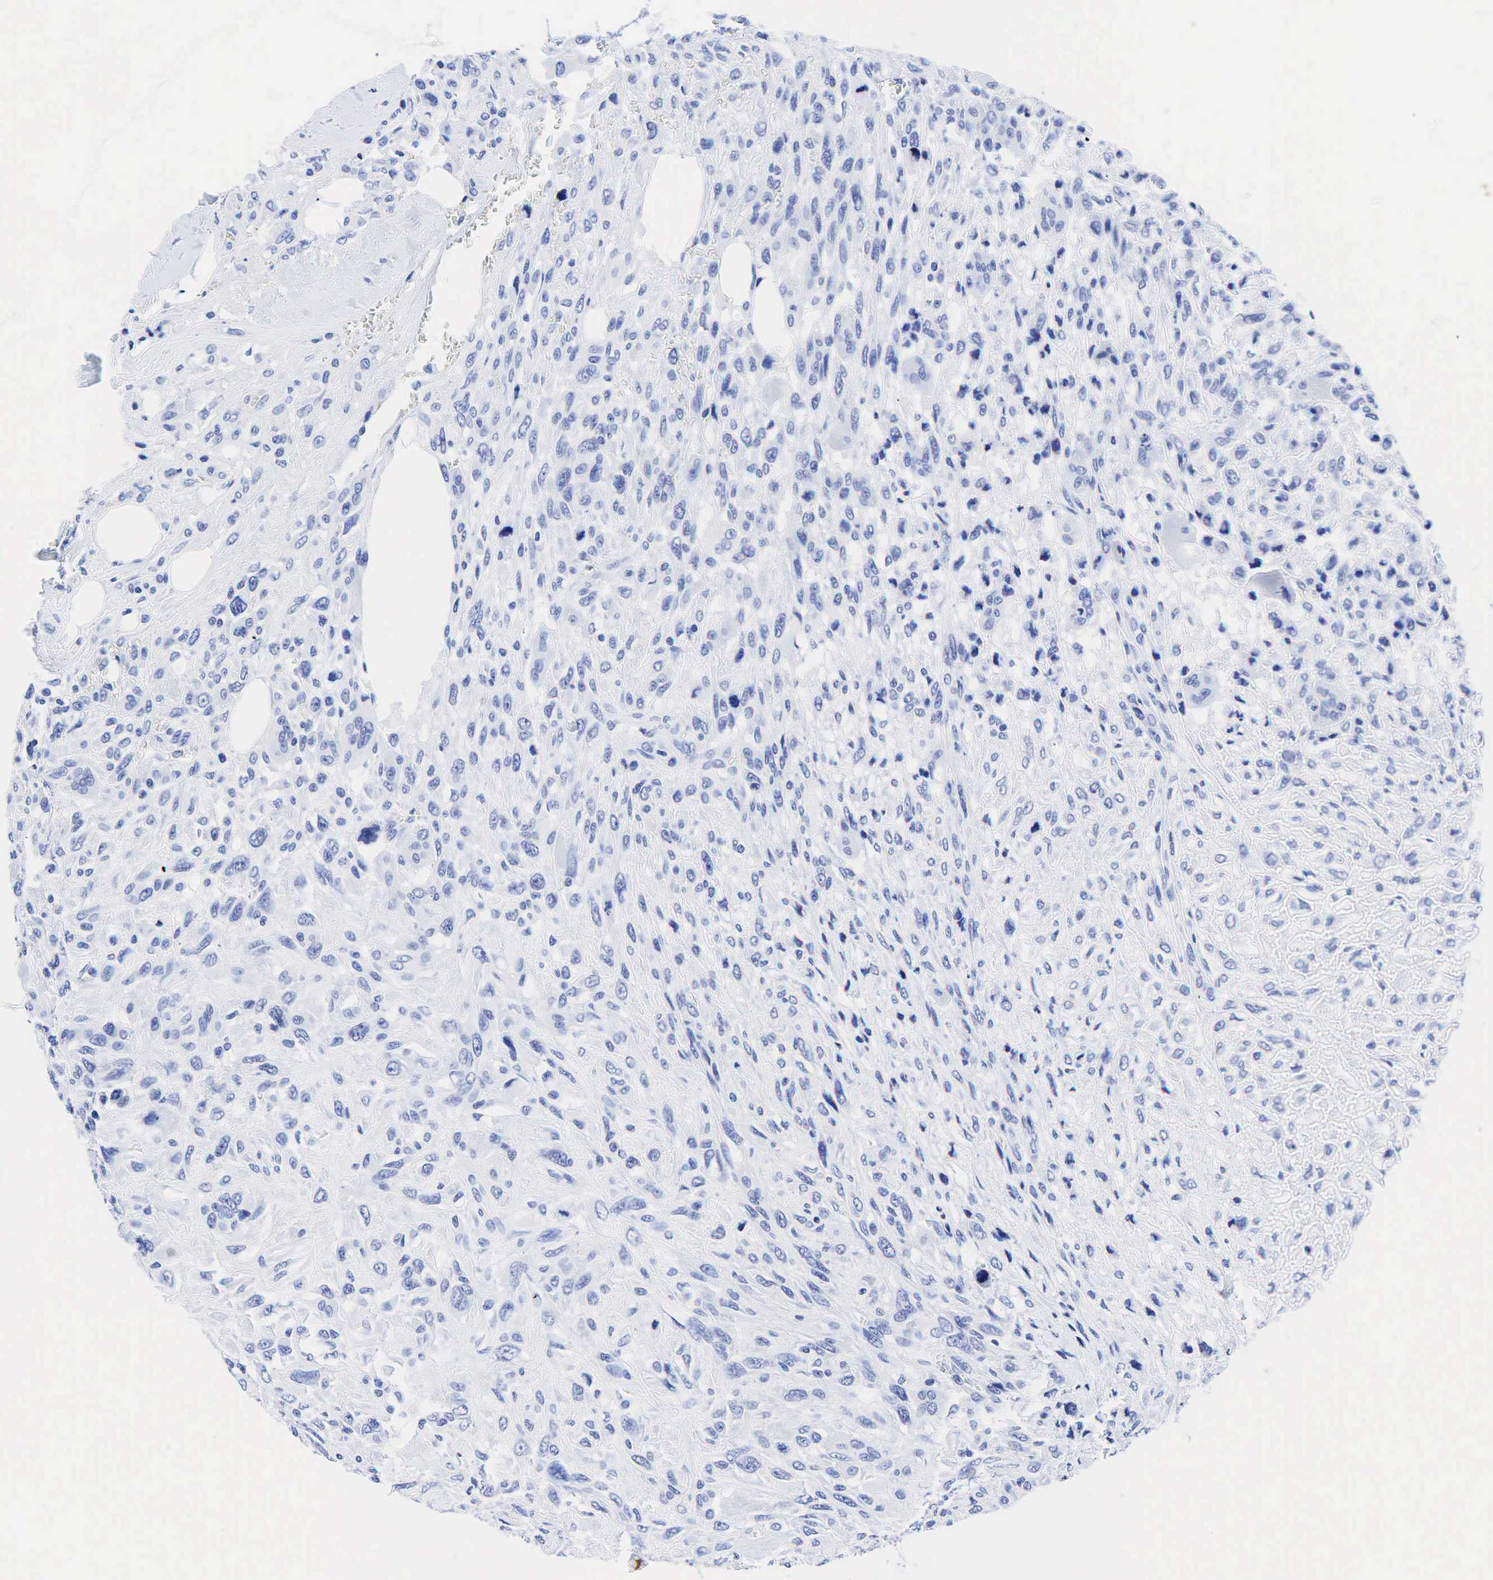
{"staining": {"intensity": "negative", "quantity": "none", "location": "none"}, "tissue": "breast cancer", "cell_type": "Tumor cells", "image_type": "cancer", "snomed": [{"axis": "morphology", "description": "Neoplasm, malignant, NOS"}, {"axis": "topography", "description": "Breast"}], "caption": "An image of human neoplasm (malignant) (breast) is negative for staining in tumor cells.", "gene": "KRT18", "patient": {"sex": "female", "age": 50}}